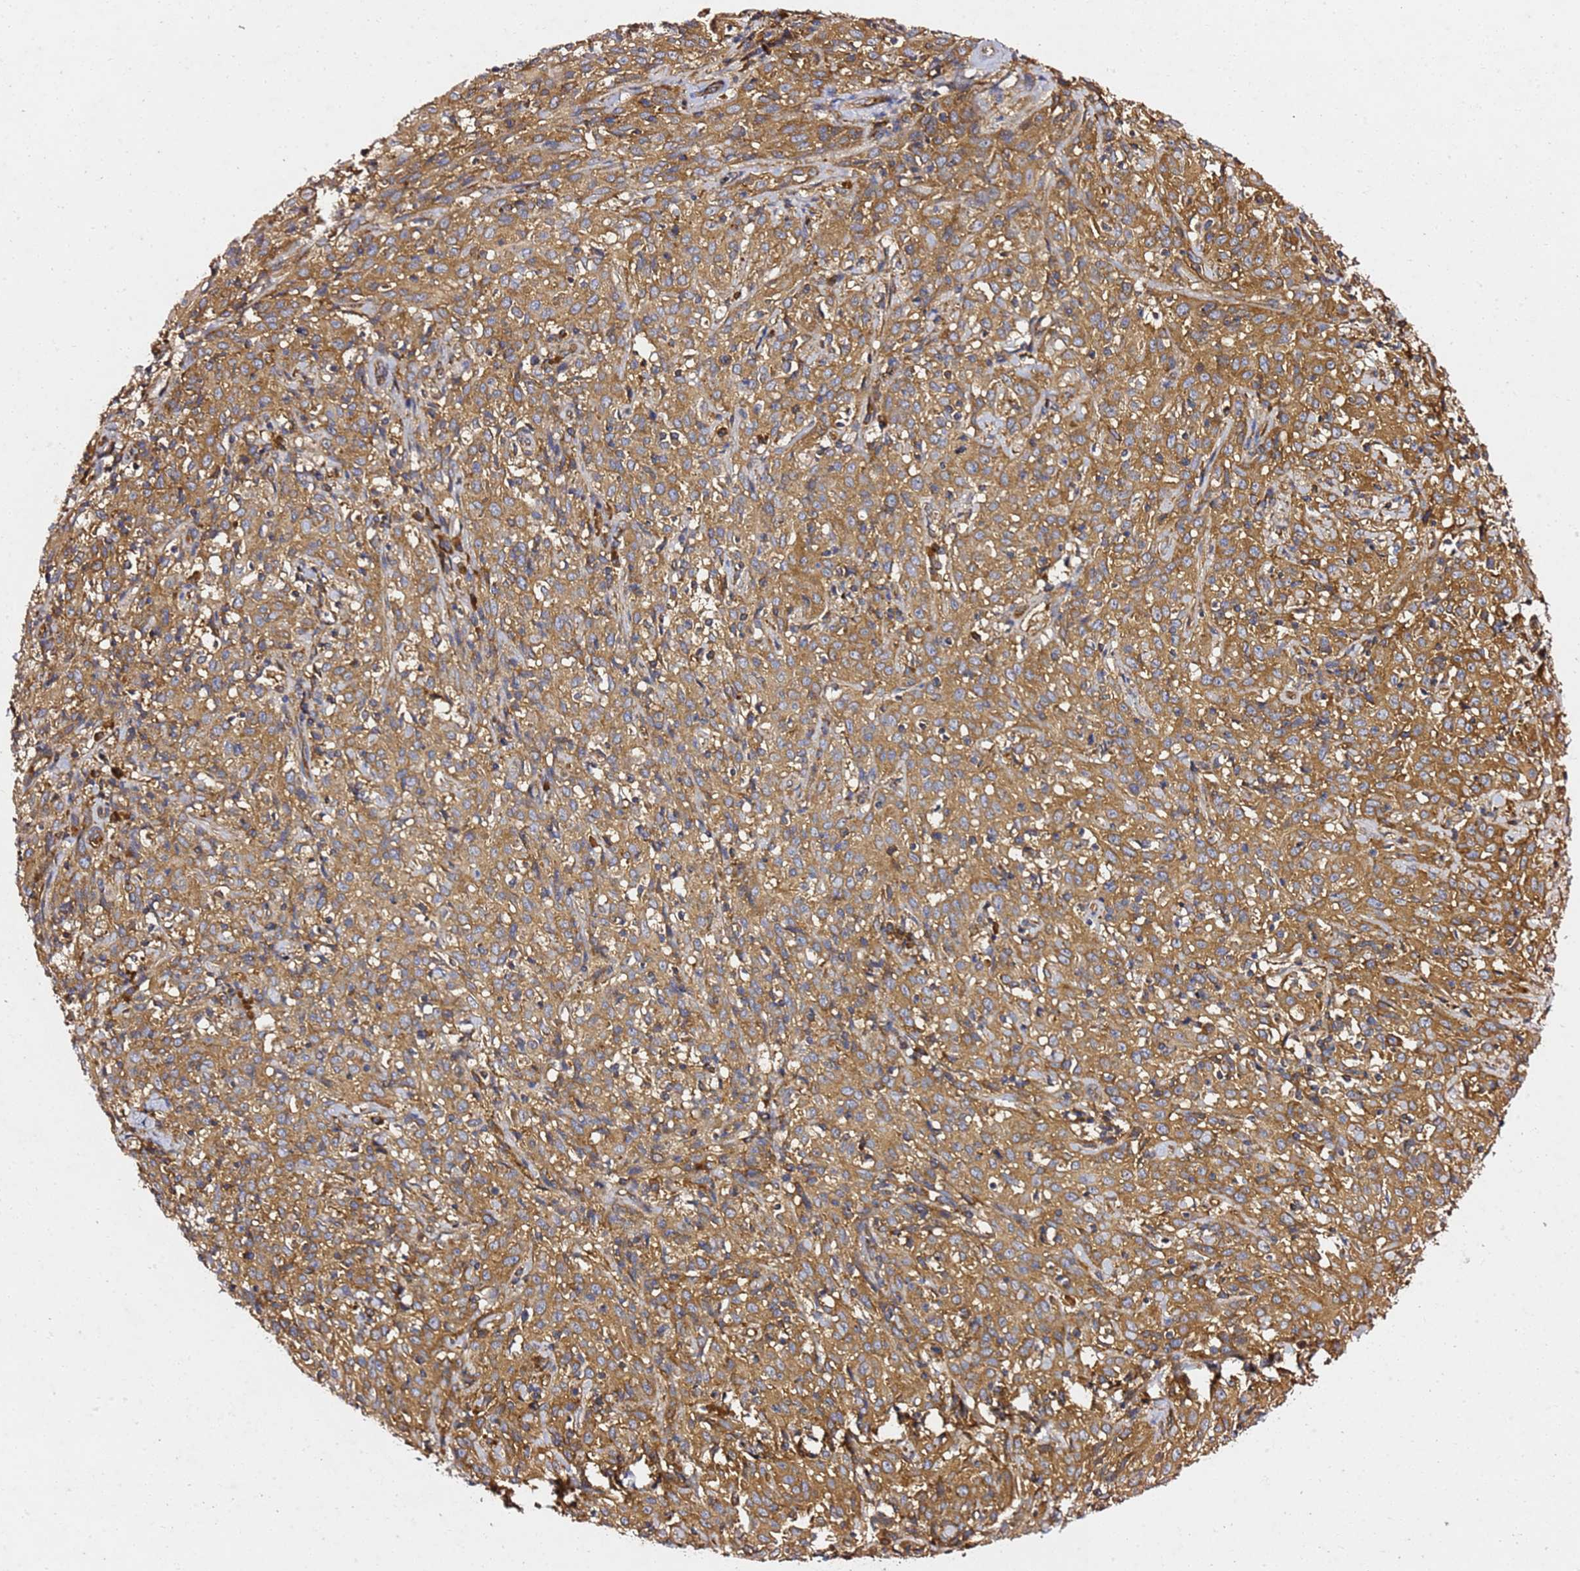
{"staining": {"intensity": "moderate", "quantity": ">75%", "location": "cytoplasmic/membranous"}, "tissue": "cervical cancer", "cell_type": "Tumor cells", "image_type": "cancer", "snomed": [{"axis": "morphology", "description": "Squamous cell carcinoma, NOS"}, {"axis": "topography", "description": "Cervix"}], "caption": "Squamous cell carcinoma (cervical) tissue reveals moderate cytoplasmic/membranous positivity in about >75% of tumor cells, visualized by immunohistochemistry. (DAB = brown stain, brightfield microscopy at high magnification).", "gene": "TPST1", "patient": {"sex": "female", "age": 57}}